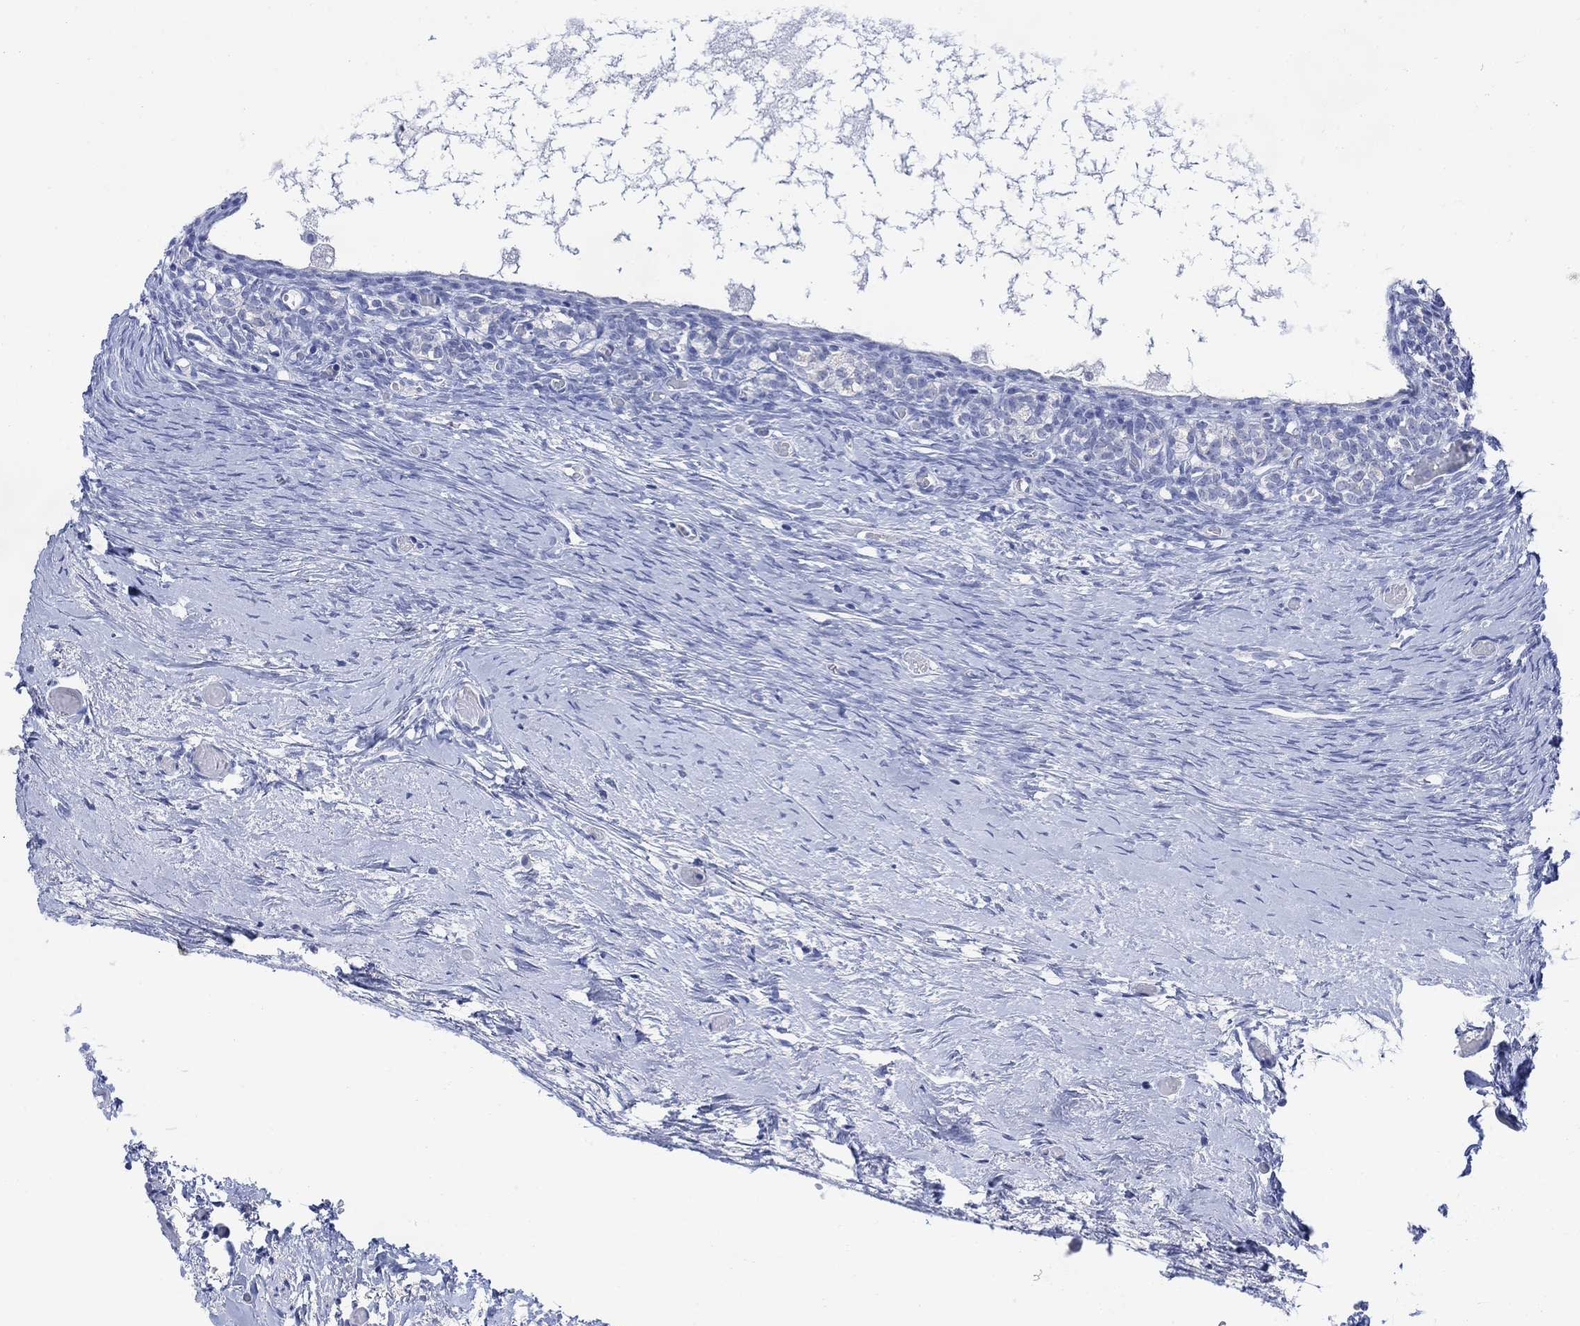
{"staining": {"intensity": "negative", "quantity": "none", "location": "none"}, "tissue": "ovary", "cell_type": "Follicle cells", "image_type": "normal", "snomed": [{"axis": "morphology", "description": "Normal tissue, NOS"}, {"axis": "topography", "description": "Ovary"}], "caption": "Follicle cells are negative for protein expression in normal human ovary. Brightfield microscopy of IHC stained with DAB (3,3'-diaminobenzidine) (brown) and hematoxylin (blue), captured at high magnification.", "gene": "FBP2", "patient": {"sex": "female", "age": 39}}